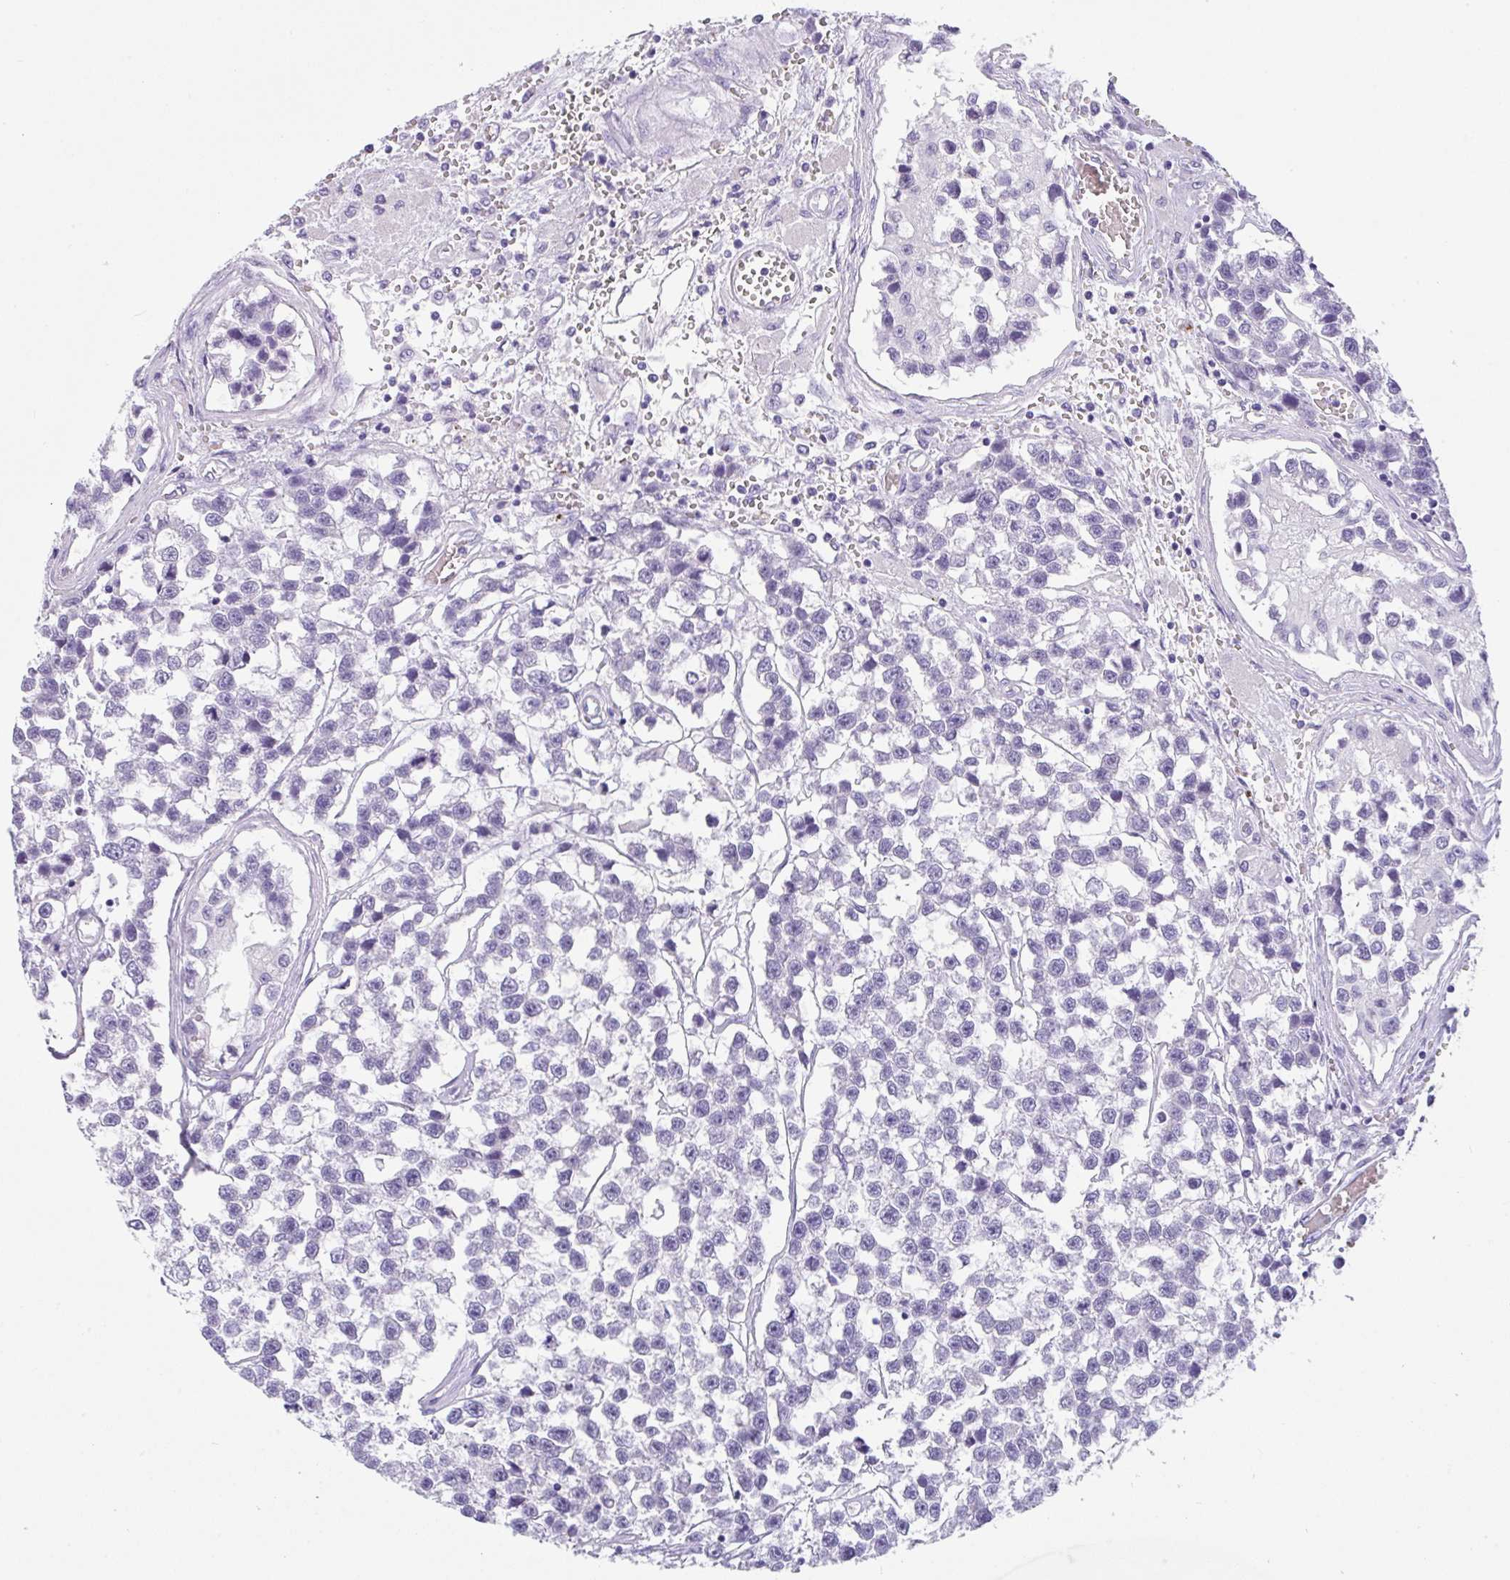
{"staining": {"intensity": "negative", "quantity": "none", "location": "none"}, "tissue": "testis cancer", "cell_type": "Tumor cells", "image_type": "cancer", "snomed": [{"axis": "morphology", "description": "Seminoma, NOS"}, {"axis": "topography", "description": "Testis"}], "caption": "Tumor cells show no significant expression in testis cancer (seminoma).", "gene": "TRAF4", "patient": {"sex": "male", "age": 26}}